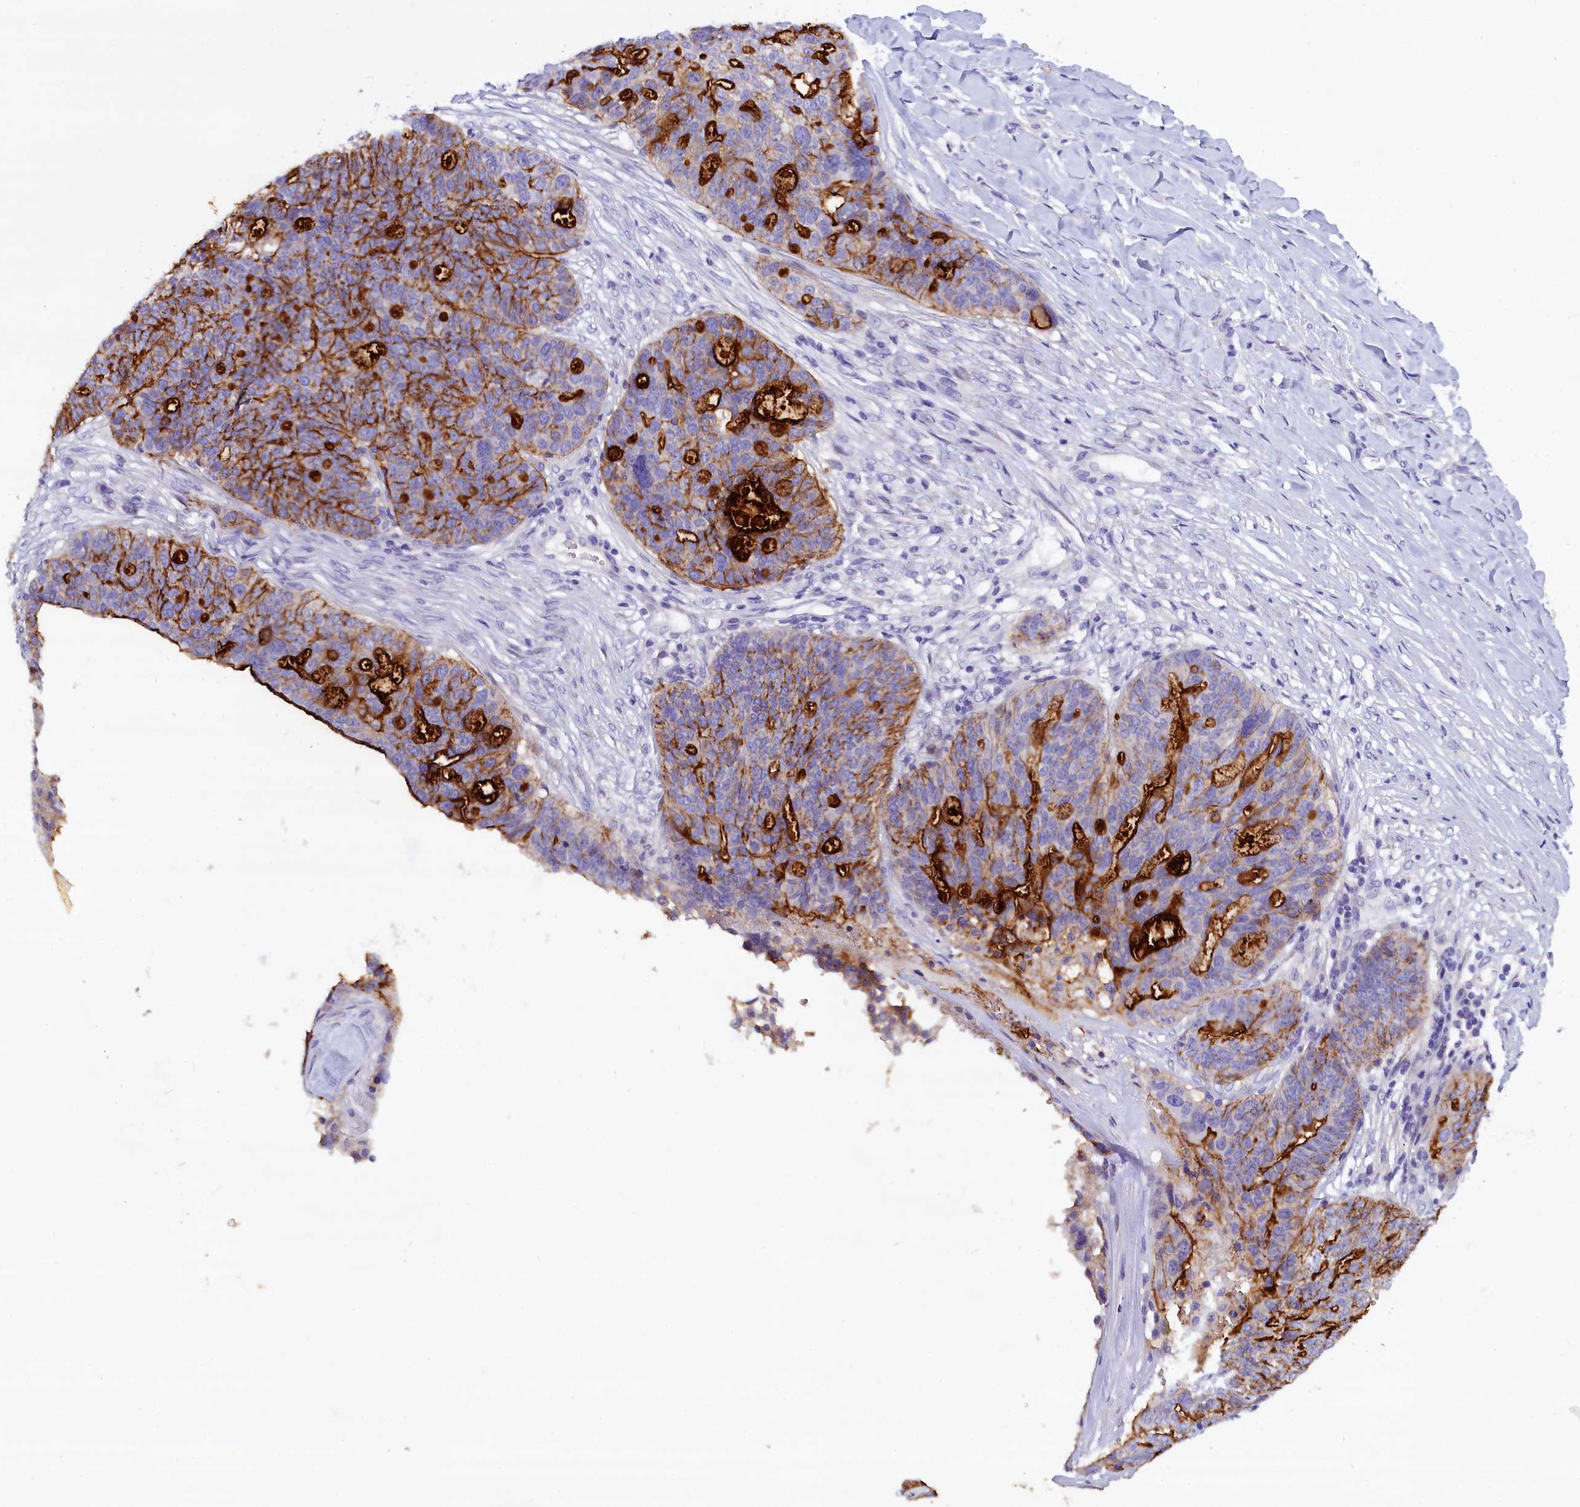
{"staining": {"intensity": "strong", "quantity": "25%-75%", "location": "cytoplasmic/membranous"}, "tissue": "ovarian cancer", "cell_type": "Tumor cells", "image_type": "cancer", "snomed": [{"axis": "morphology", "description": "Cystadenocarcinoma, serous, NOS"}, {"axis": "topography", "description": "Ovary"}], "caption": "Protein analysis of ovarian cancer tissue displays strong cytoplasmic/membranous staining in approximately 25%-75% of tumor cells.", "gene": "RTTN", "patient": {"sex": "female", "age": 59}}